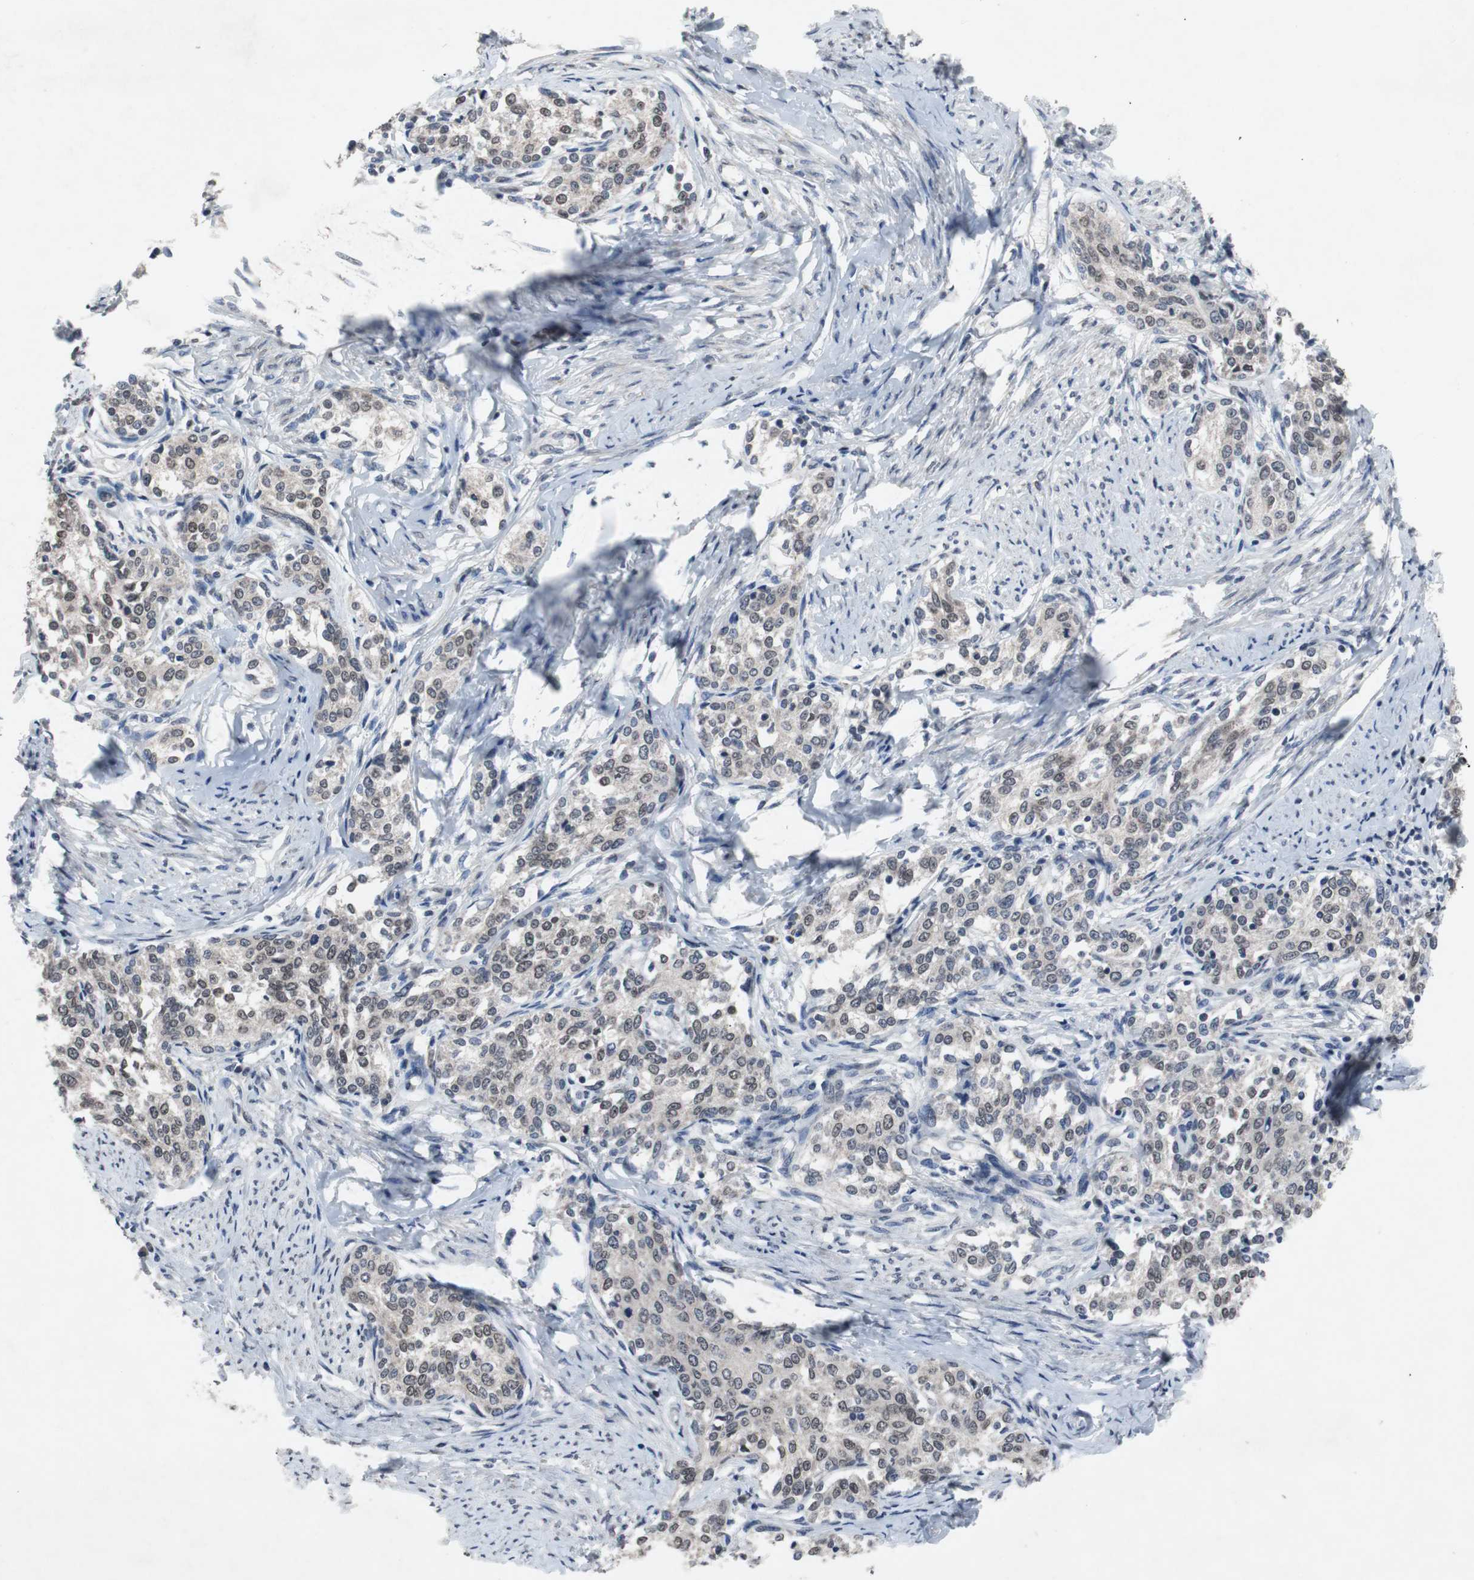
{"staining": {"intensity": "weak", "quantity": "25%-75%", "location": "nuclear"}, "tissue": "cervical cancer", "cell_type": "Tumor cells", "image_type": "cancer", "snomed": [{"axis": "morphology", "description": "Squamous cell carcinoma, NOS"}, {"axis": "morphology", "description": "Adenocarcinoma, NOS"}, {"axis": "topography", "description": "Cervix"}], "caption": "This image reveals IHC staining of cervical adenocarcinoma, with low weak nuclear expression in approximately 25%-75% of tumor cells.", "gene": "RBM47", "patient": {"sex": "female", "age": 52}}